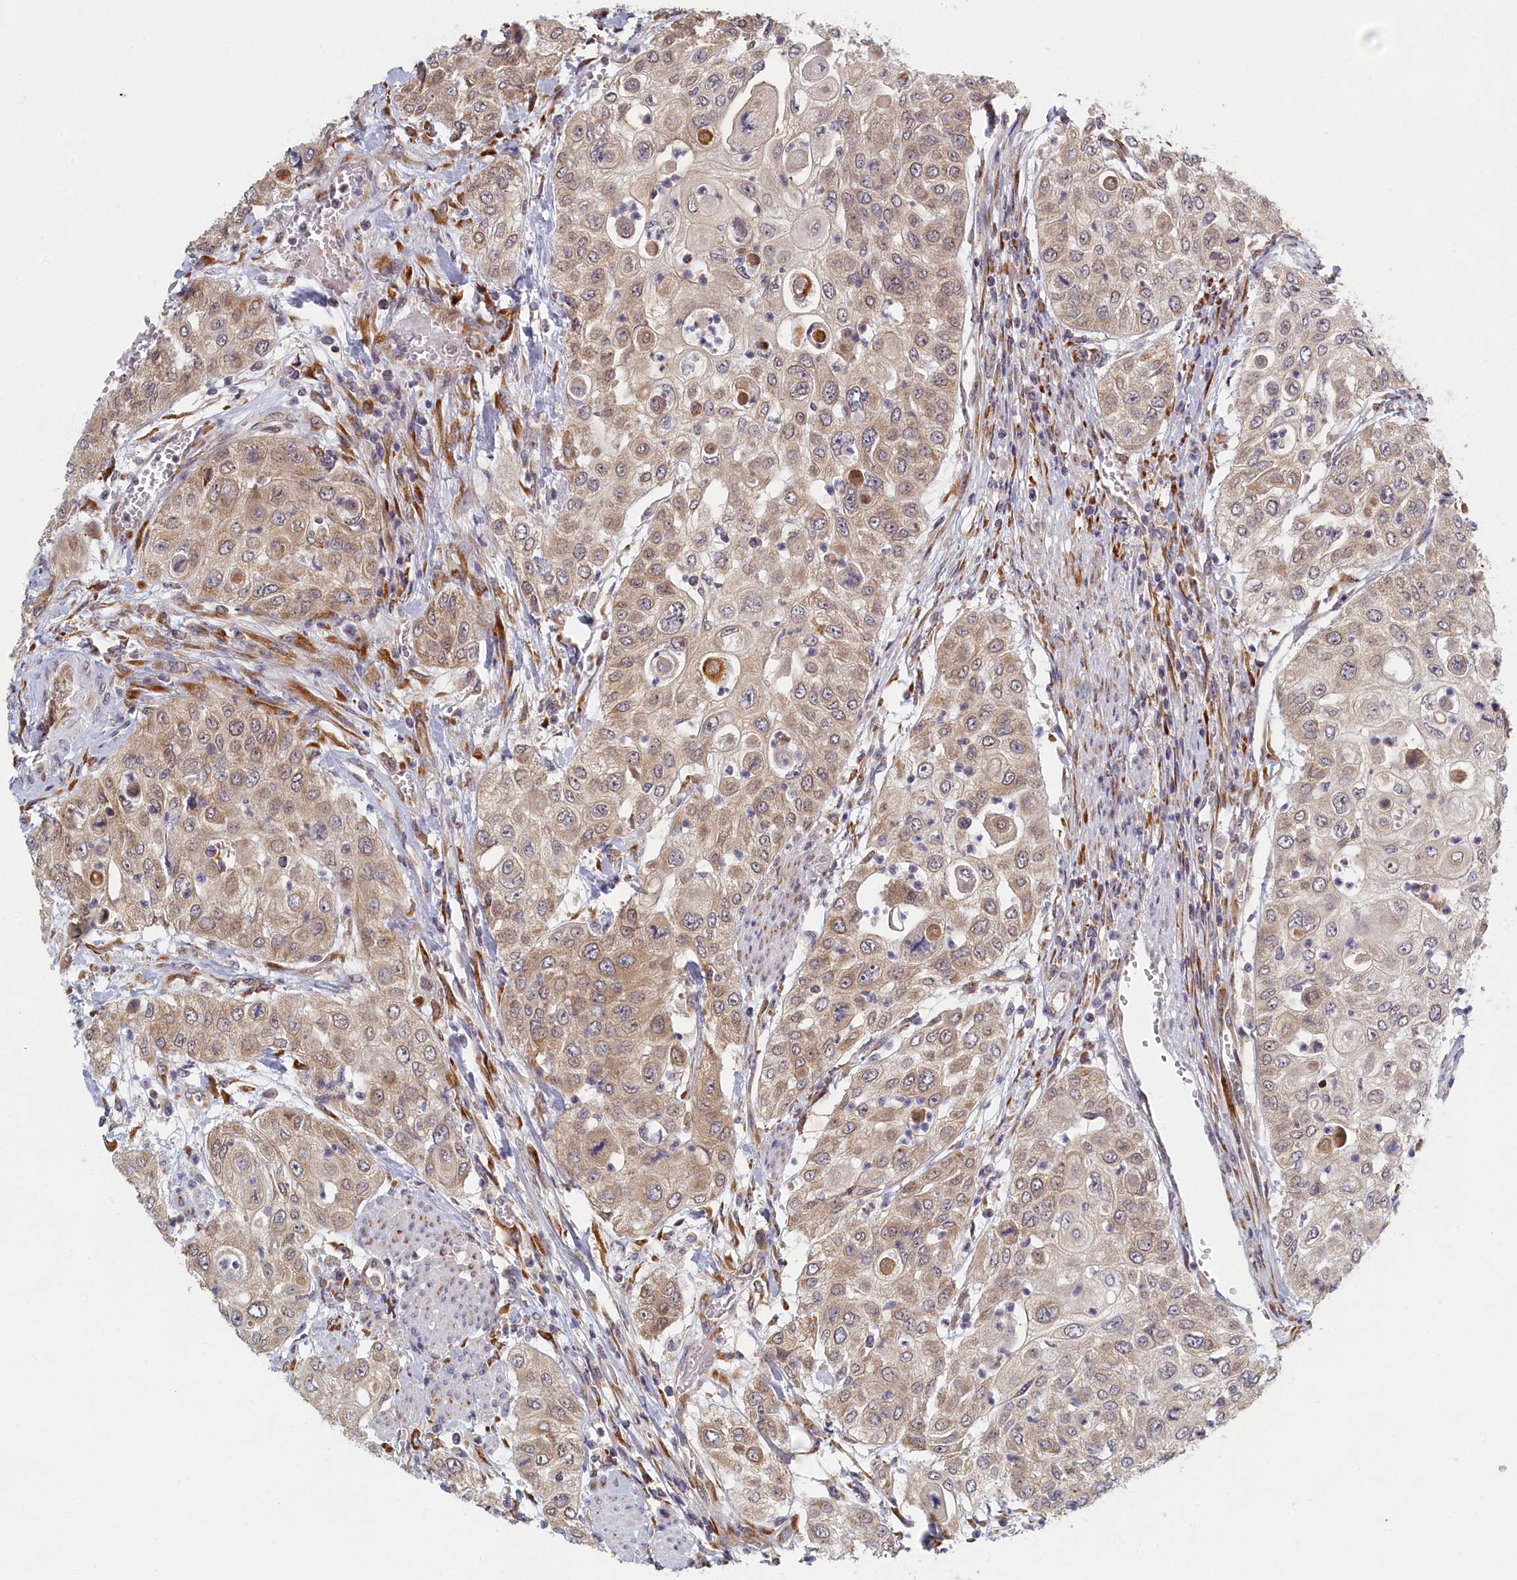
{"staining": {"intensity": "weak", "quantity": ">75%", "location": "cytoplasmic/membranous"}, "tissue": "urothelial cancer", "cell_type": "Tumor cells", "image_type": "cancer", "snomed": [{"axis": "morphology", "description": "Urothelial carcinoma, High grade"}, {"axis": "topography", "description": "Urinary bladder"}], "caption": "Immunohistochemistry (IHC) (DAB (3,3'-diaminobenzidine)) staining of urothelial cancer demonstrates weak cytoplasmic/membranous protein expression in about >75% of tumor cells. Using DAB (3,3'-diaminobenzidine) (brown) and hematoxylin (blue) stains, captured at high magnification using brightfield microscopy.", "gene": "DNAJC17", "patient": {"sex": "female", "age": 79}}